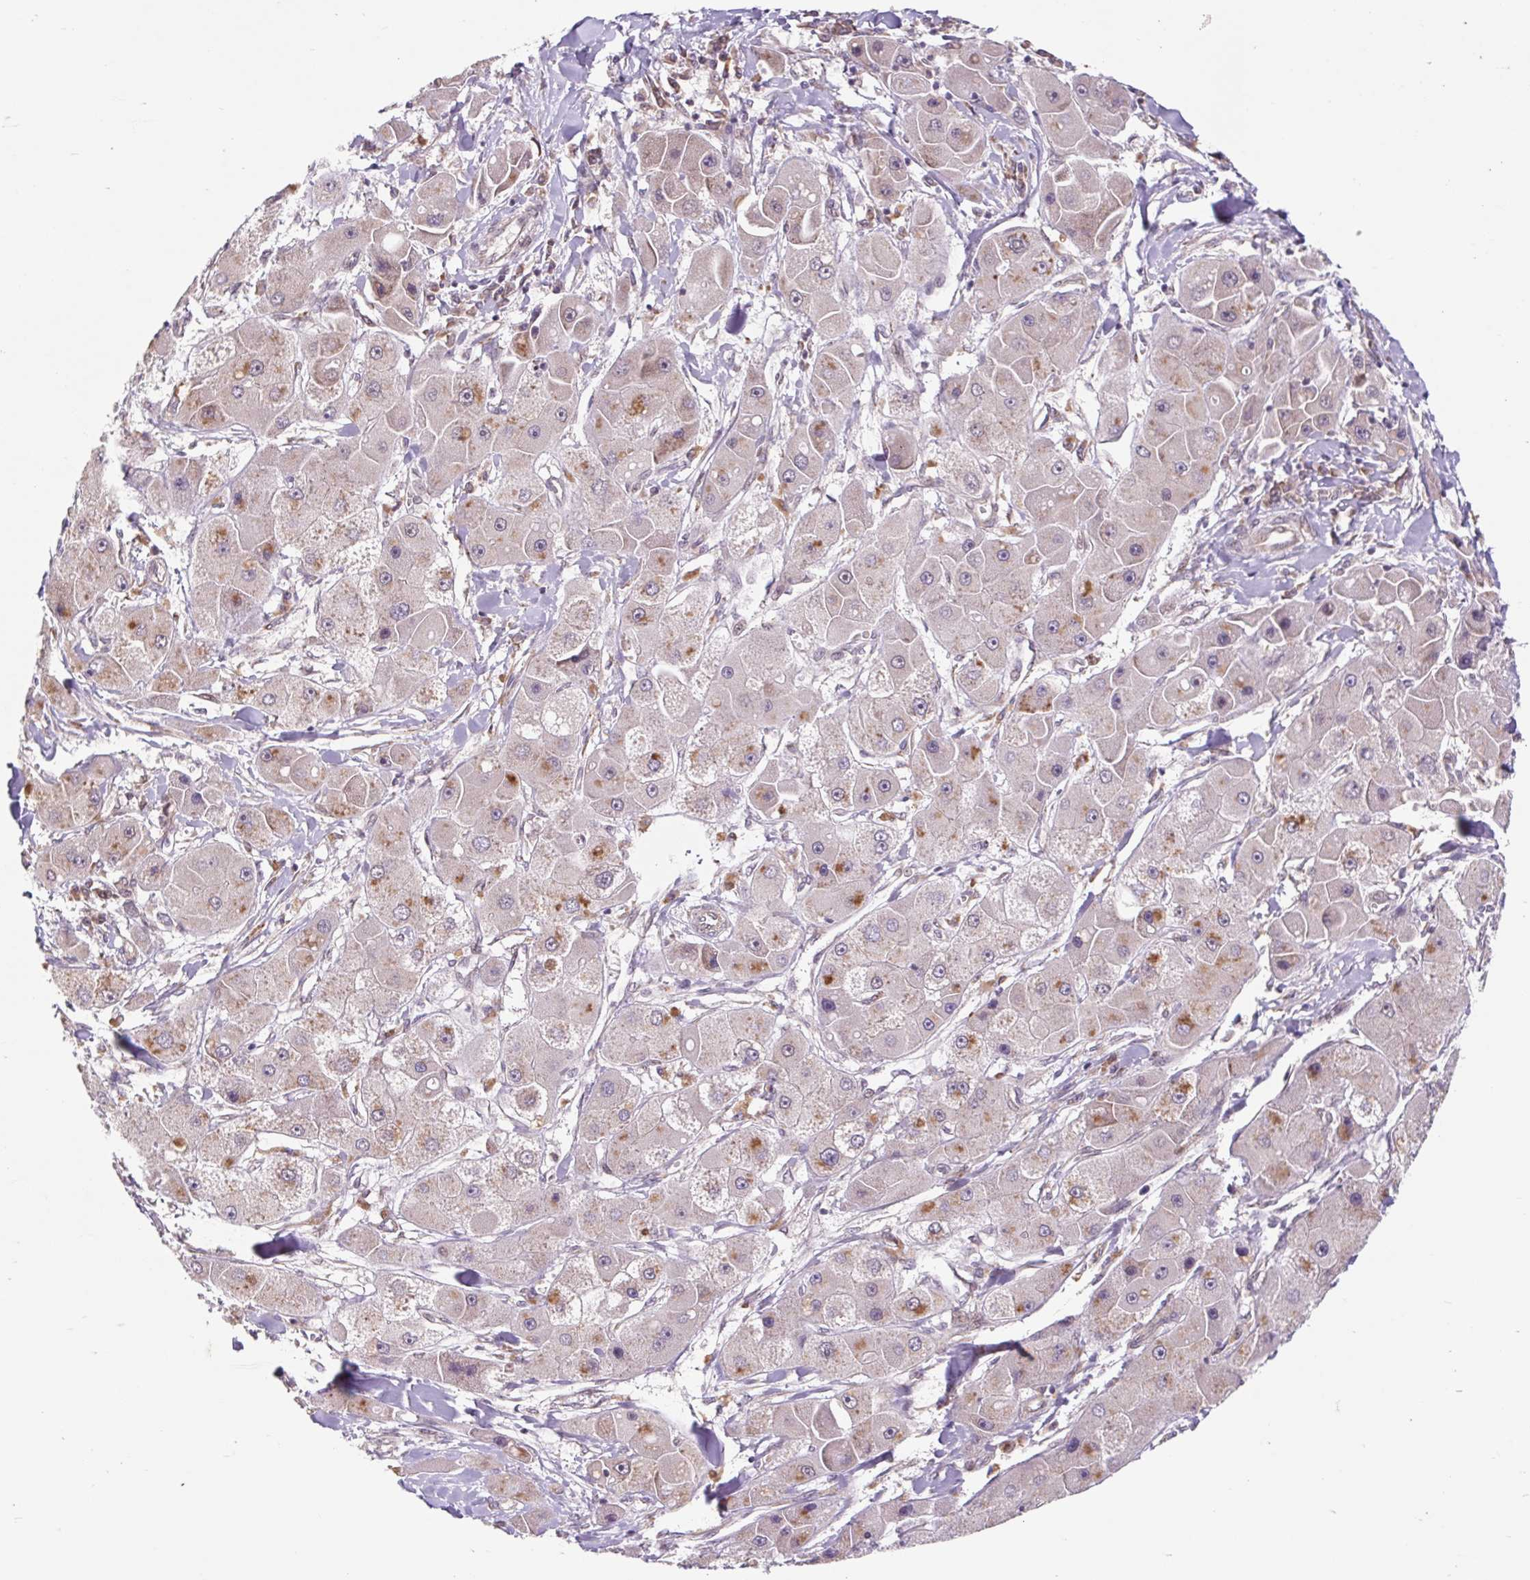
{"staining": {"intensity": "moderate", "quantity": "25%-75%", "location": "cytoplasmic/membranous"}, "tissue": "liver cancer", "cell_type": "Tumor cells", "image_type": "cancer", "snomed": [{"axis": "morphology", "description": "Carcinoma, Hepatocellular, NOS"}, {"axis": "topography", "description": "Liver"}], "caption": "The immunohistochemical stain highlights moderate cytoplasmic/membranous positivity in tumor cells of liver cancer tissue.", "gene": "HFE", "patient": {"sex": "male", "age": 24}}